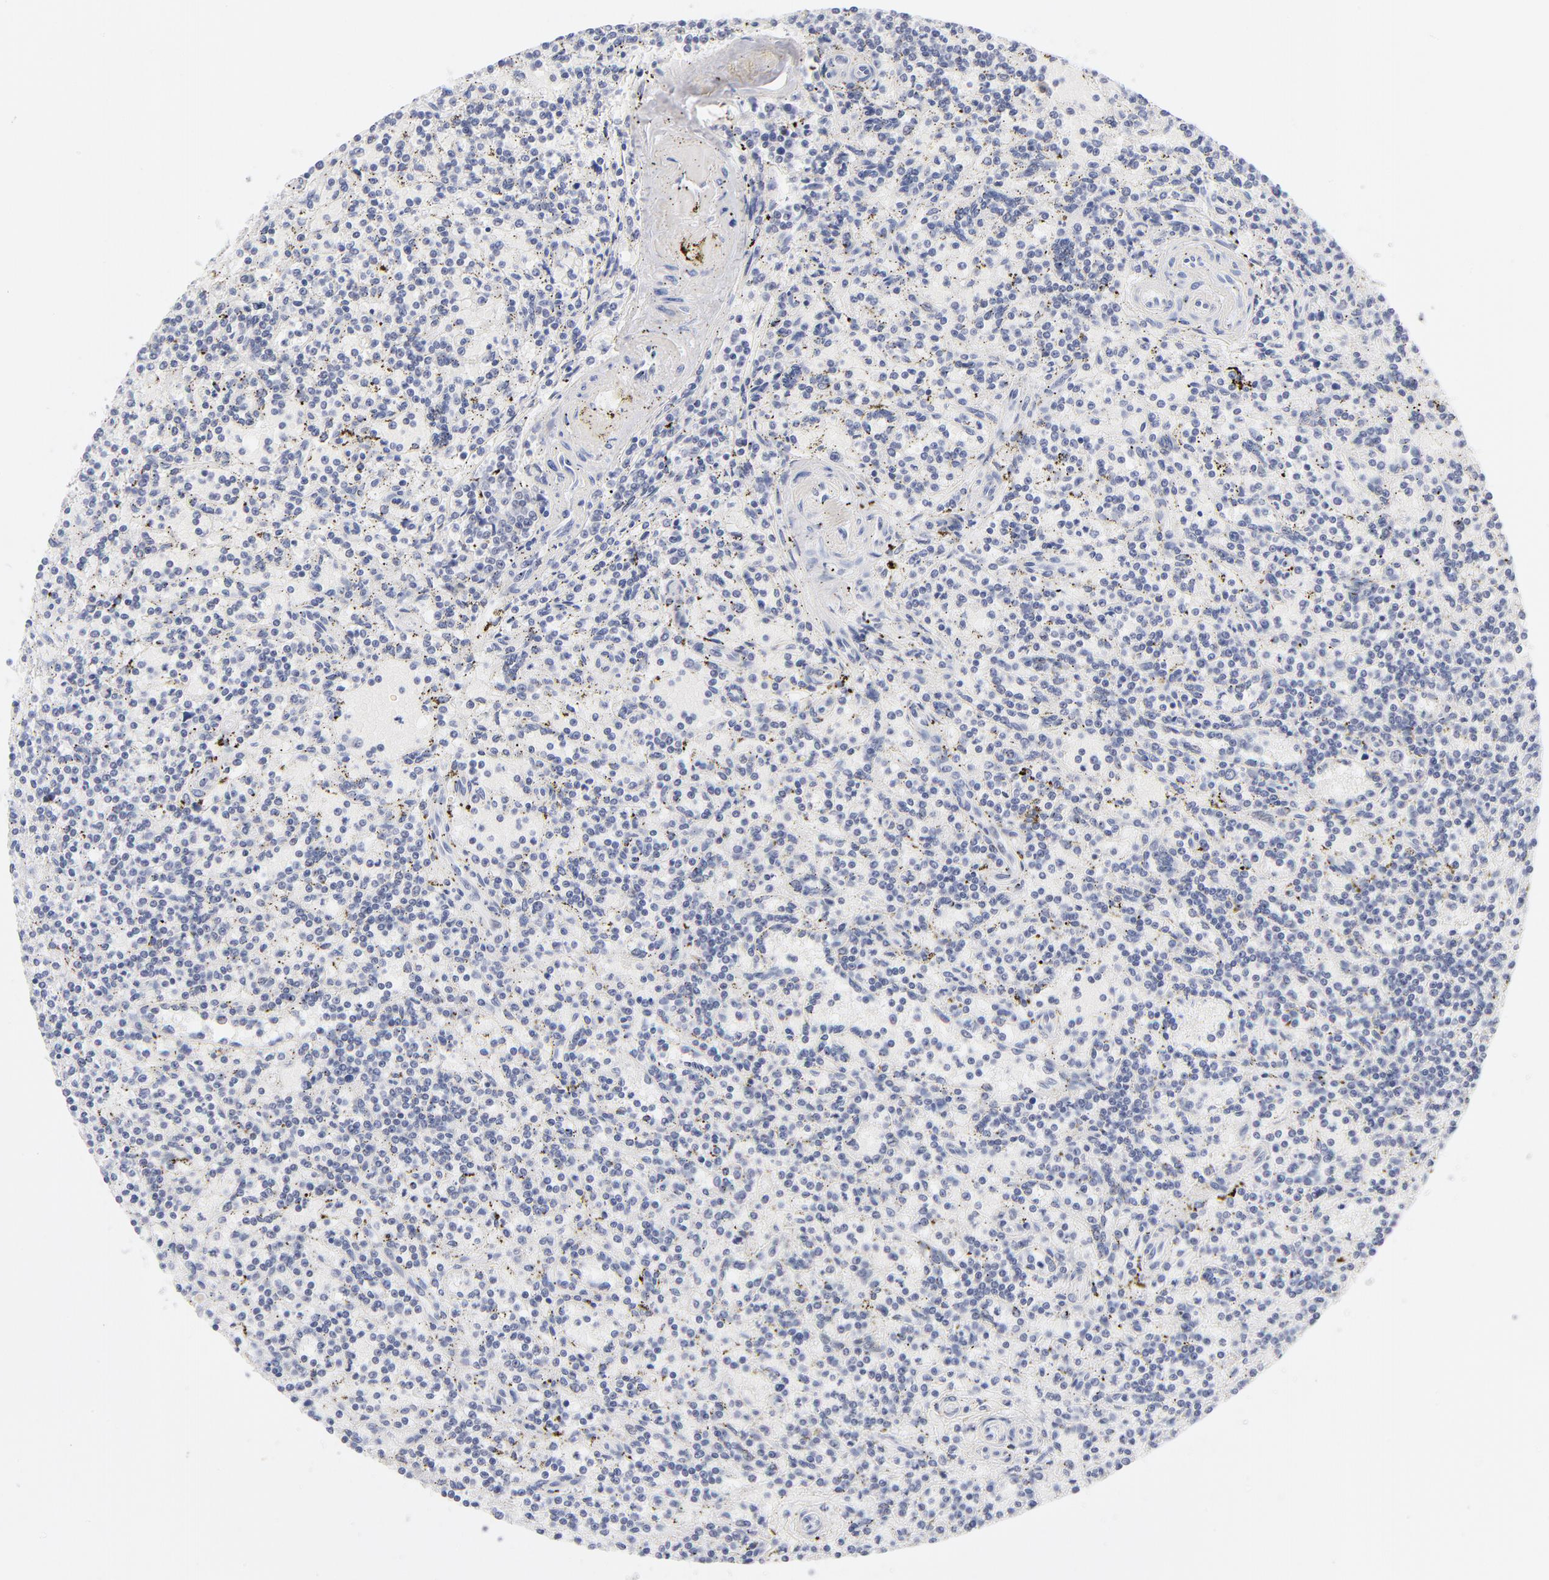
{"staining": {"intensity": "negative", "quantity": "none", "location": "none"}, "tissue": "lymphoma", "cell_type": "Tumor cells", "image_type": "cancer", "snomed": [{"axis": "morphology", "description": "Malignant lymphoma, non-Hodgkin's type, Low grade"}, {"axis": "topography", "description": "Spleen"}], "caption": "Micrograph shows no protein positivity in tumor cells of lymphoma tissue. (Brightfield microscopy of DAB (3,3'-diaminobenzidine) immunohistochemistry at high magnification).", "gene": "KHNYN", "patient": {"sex": "male", "age": 73}}